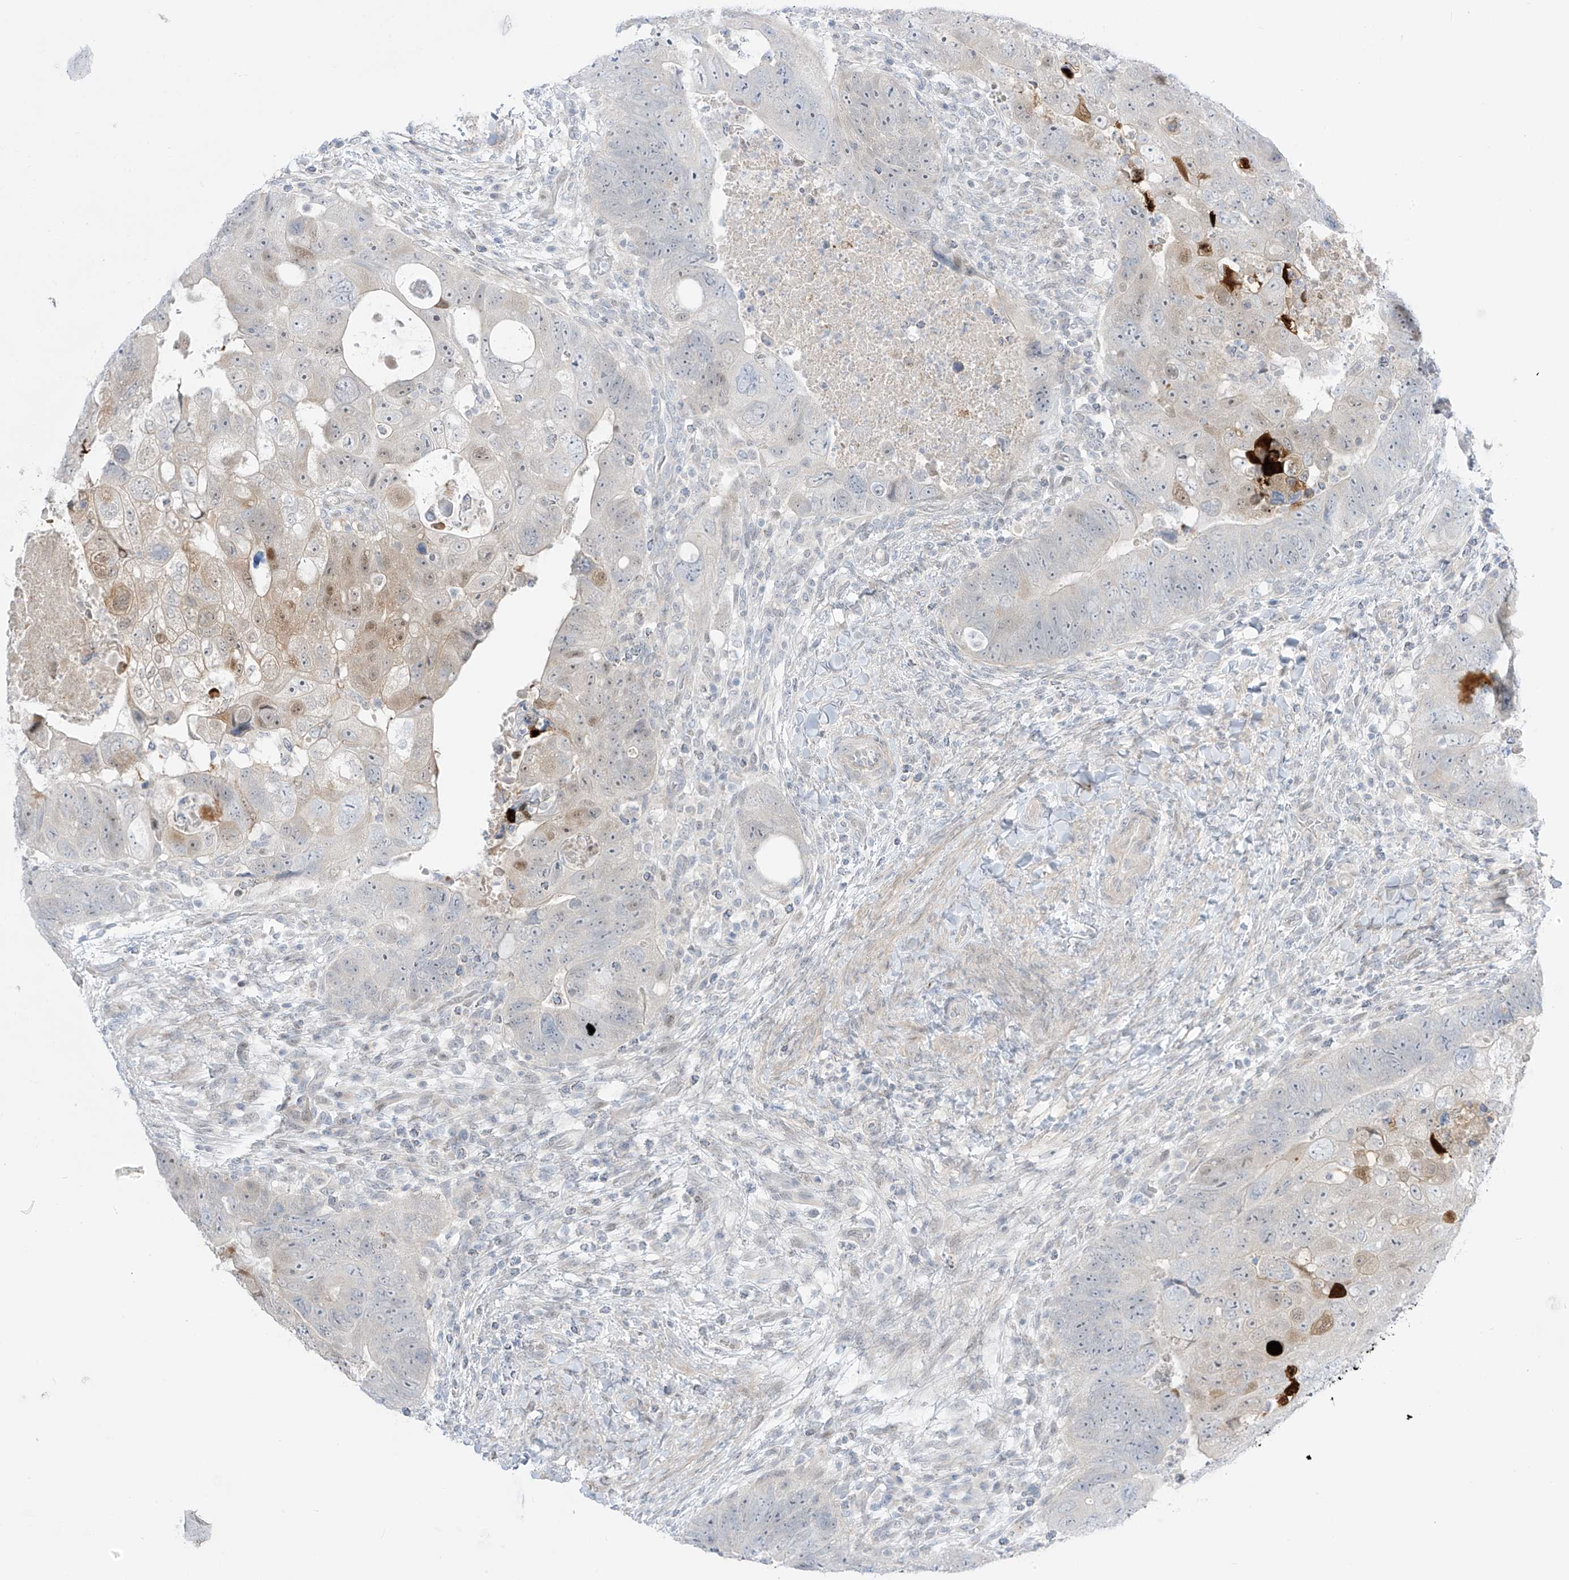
{"staining": {"intensity": "weak", "quantity": "<25%", "location": "cytoplasmic/membranous,nuclear"}, "tissue": "colorectal cancer", "cell_type": "Tumor cells", "image_type": "cancer", "snomed": [{"axis": "morphology", "description": "Adenocarcinoma, NOS"}, {"axis": "topography", "description": "Rectum"}], "caption": "Tumor cells show no significant protein expression in colorectal adenocarcinoma.", "gene": "ASPRV1", "patient": {"sex": "male", "age": 59}}